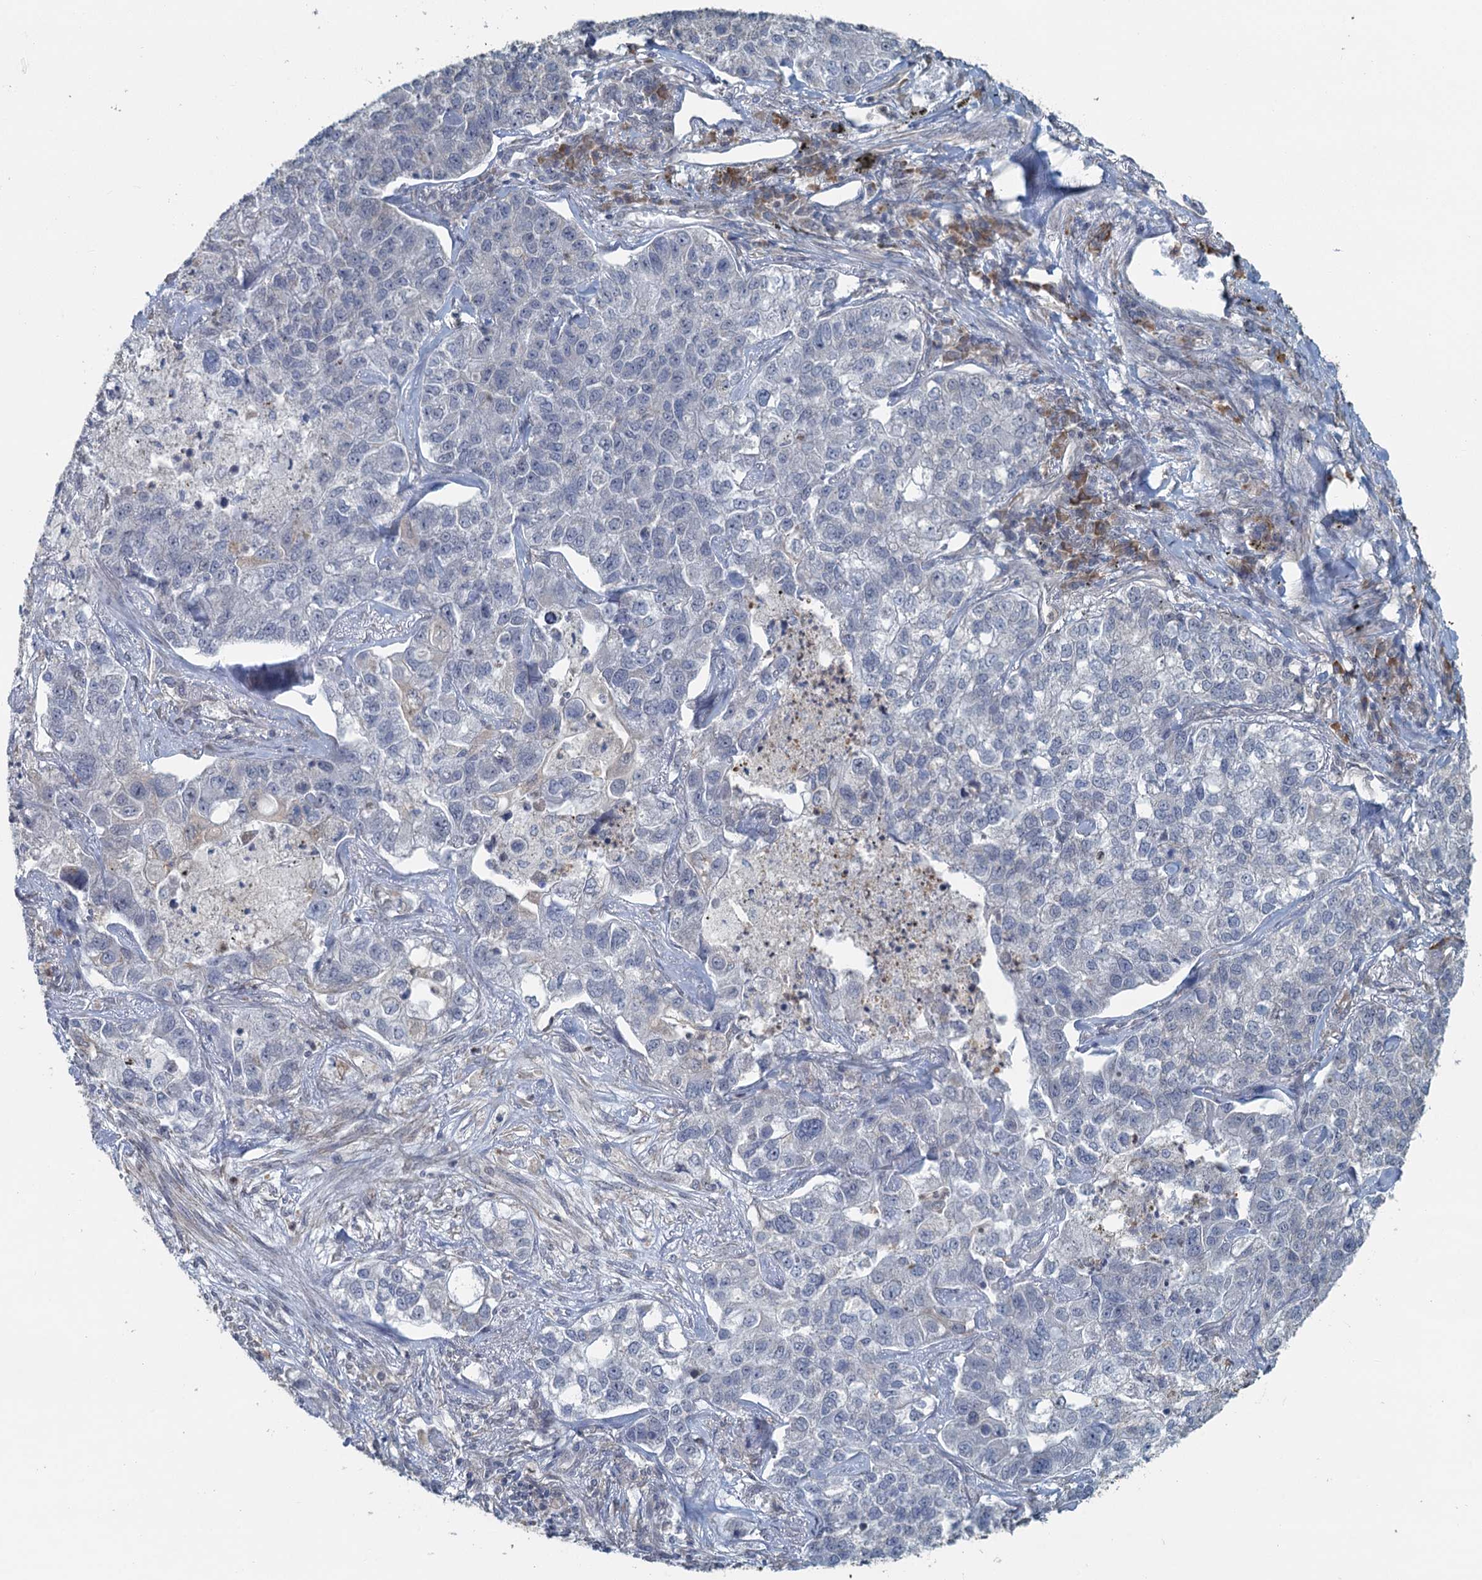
{"staining": {"intensity": "negative", "quantity": "none", "location": "none"}, "tissue": "lung cancer", "cell_type": "Tumor cells", "image_type": "cancer", "snomed": [{"axis": "morphology", "description": "Adenocarcinoma, NOS"}, {"axis": "topography", "description": "Lung"}], "caption": "Immunohistochemistry of human lung adenocarcinoma displays no positivity in tumor cells.", "gene": "TEX35", "patient": {"sex": "male", "age": 49}}